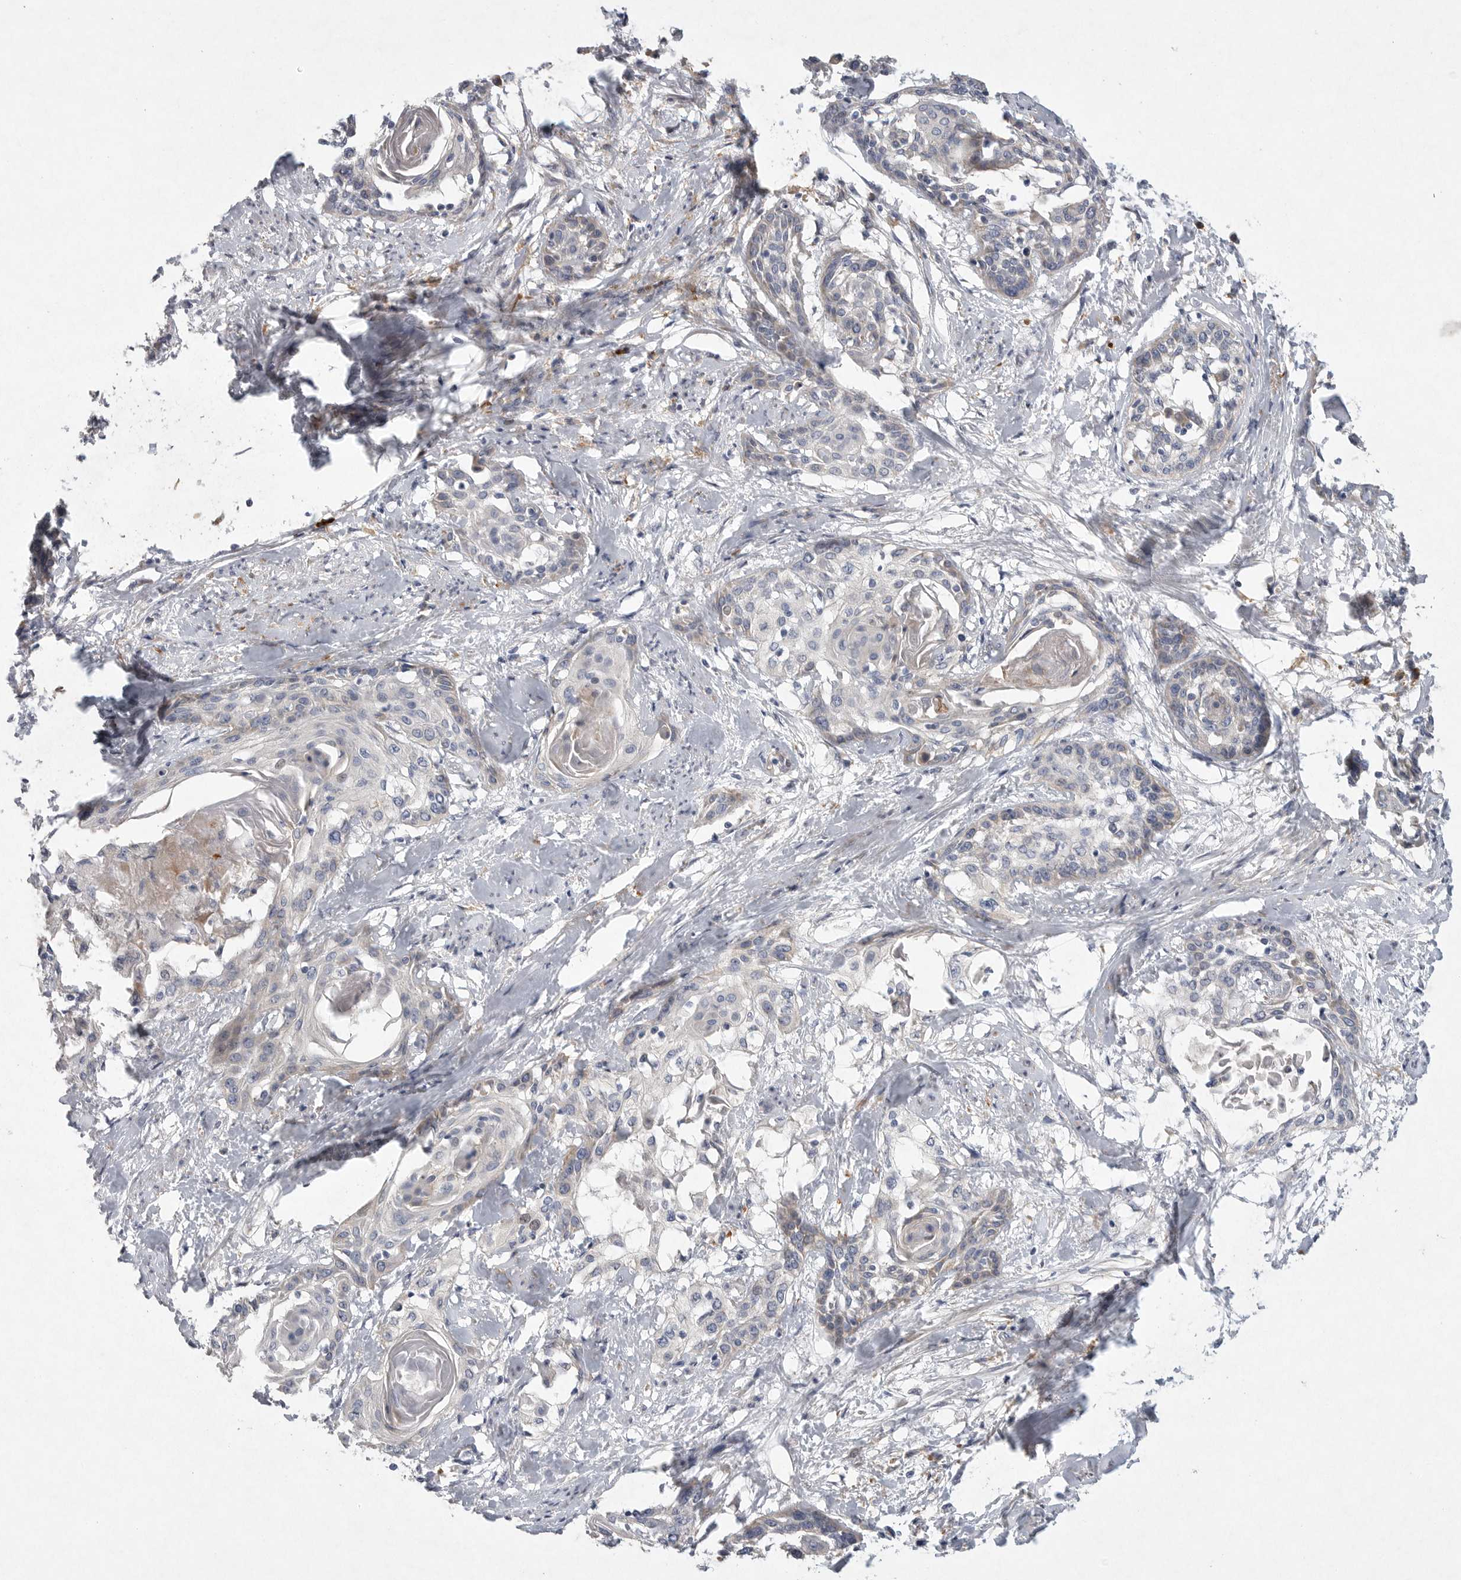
{"staining": {"intensity": "negative", "quantity": "none", "location": "none"}, "tissue": "cervical cancer", "cell_type": "Tumor cells", "image_type": "cancer", "snomed": [{"axis": "morphology", "description": "Squamous cell carcinoma, NOS"}, {"axis": "topography", "description": "Cervix"}], "caption": "This is an immunohistochemistry (IHC) micrograph of human squamous cell carcinoma (cervical). There is no staining in tumor cells.", "gene": "EDEM3", "patient": {"sex": "female", "age": 57}}